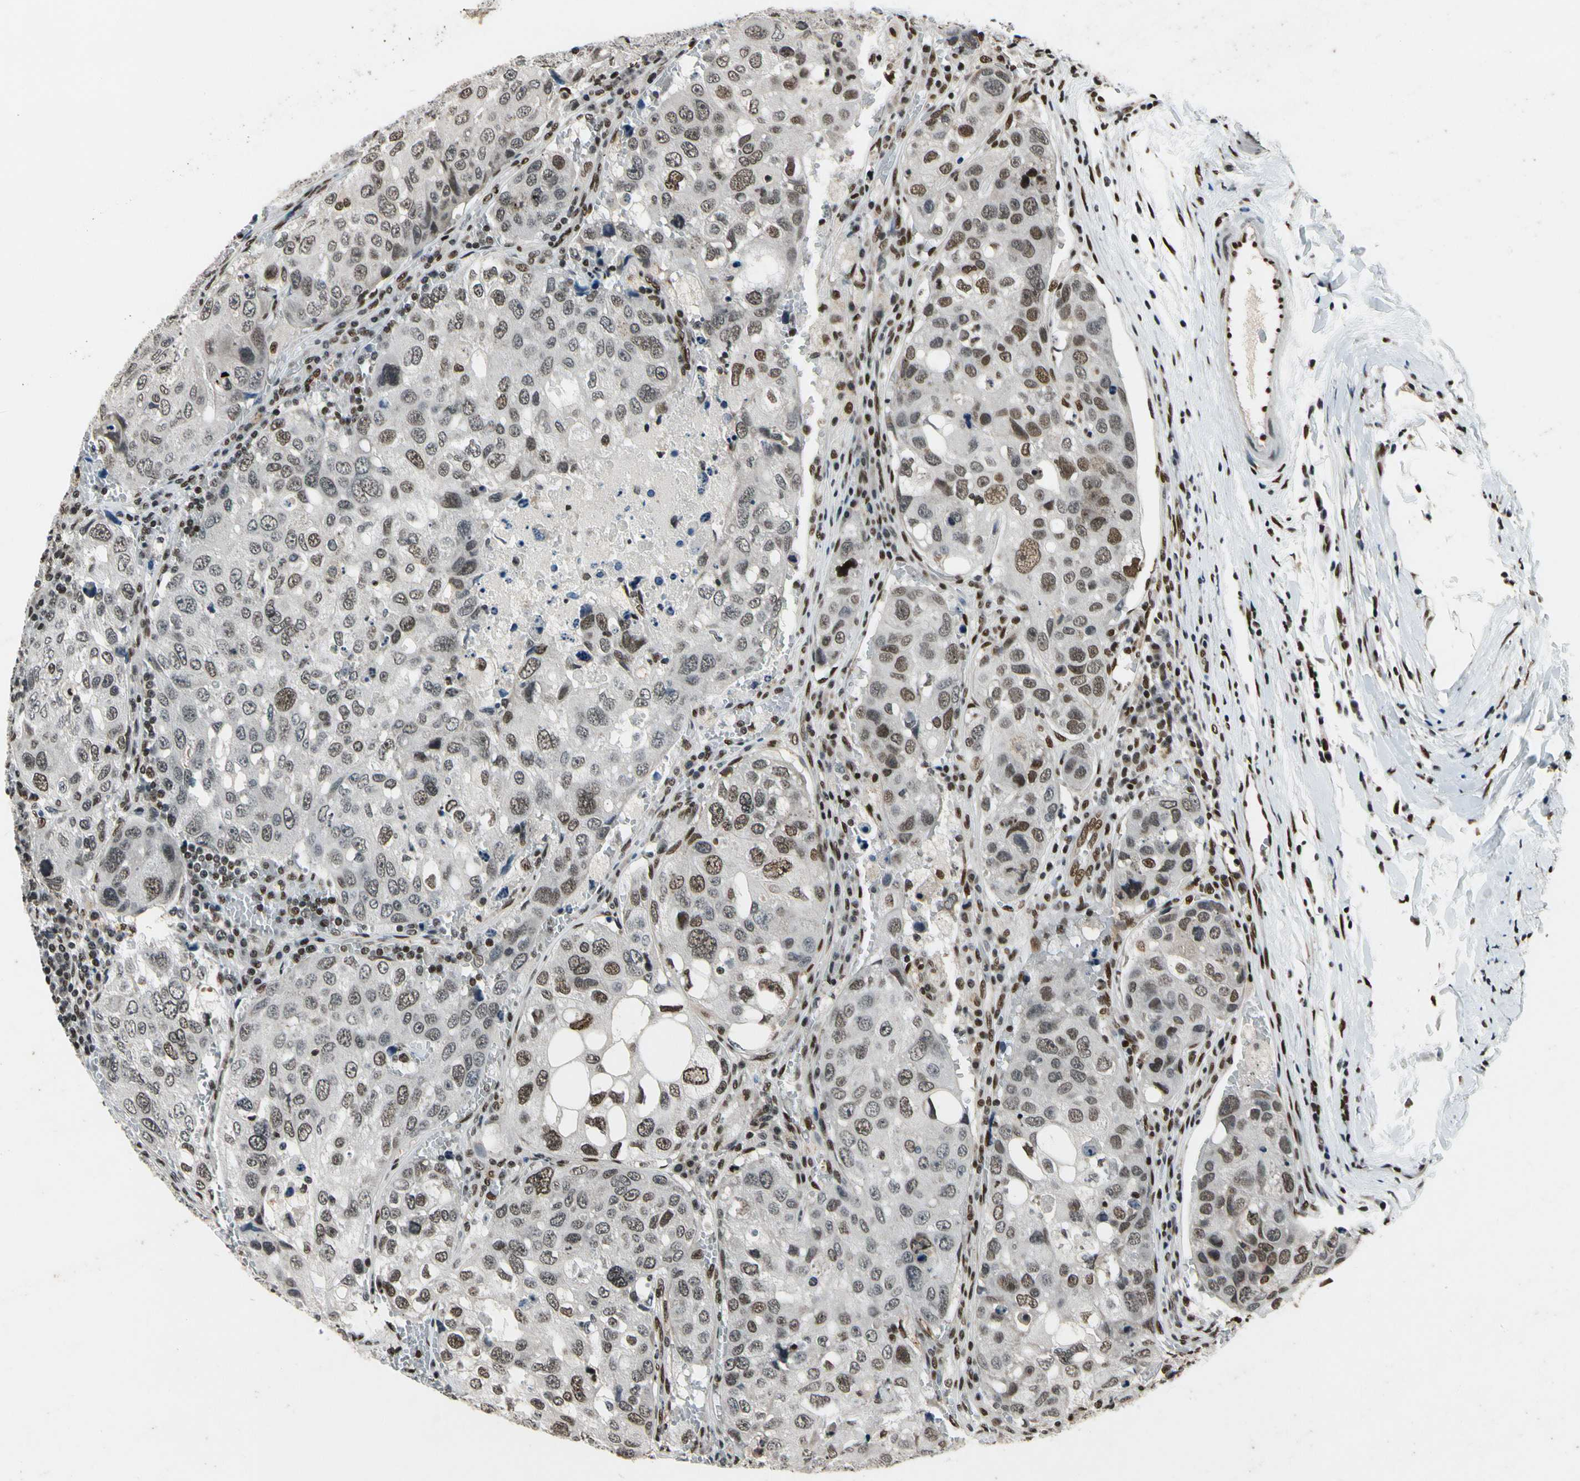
{"staining": {"intensity": "strong", "quantity": "25%-75%", "location": "nuclear"}, "tissue": "urothelial cancer", "cell_type": "Tumor cells", "image_type": "cancer", "snomed": [{"axis": "morphology", "description": "Urothelial carcinoma, High grade"}, {"axis": "topography", "description": "Lymph node"}, {"axis": "topography", "description": "Urinary bladder"}], "caption": "IHC (DAB) staining of human urothelial cancer exhibits strong nuclear protein staining in approximately 25%-75% of tumor cells.", "gene": "RECQL", "patient": {"sex": "male", "age": 51}}